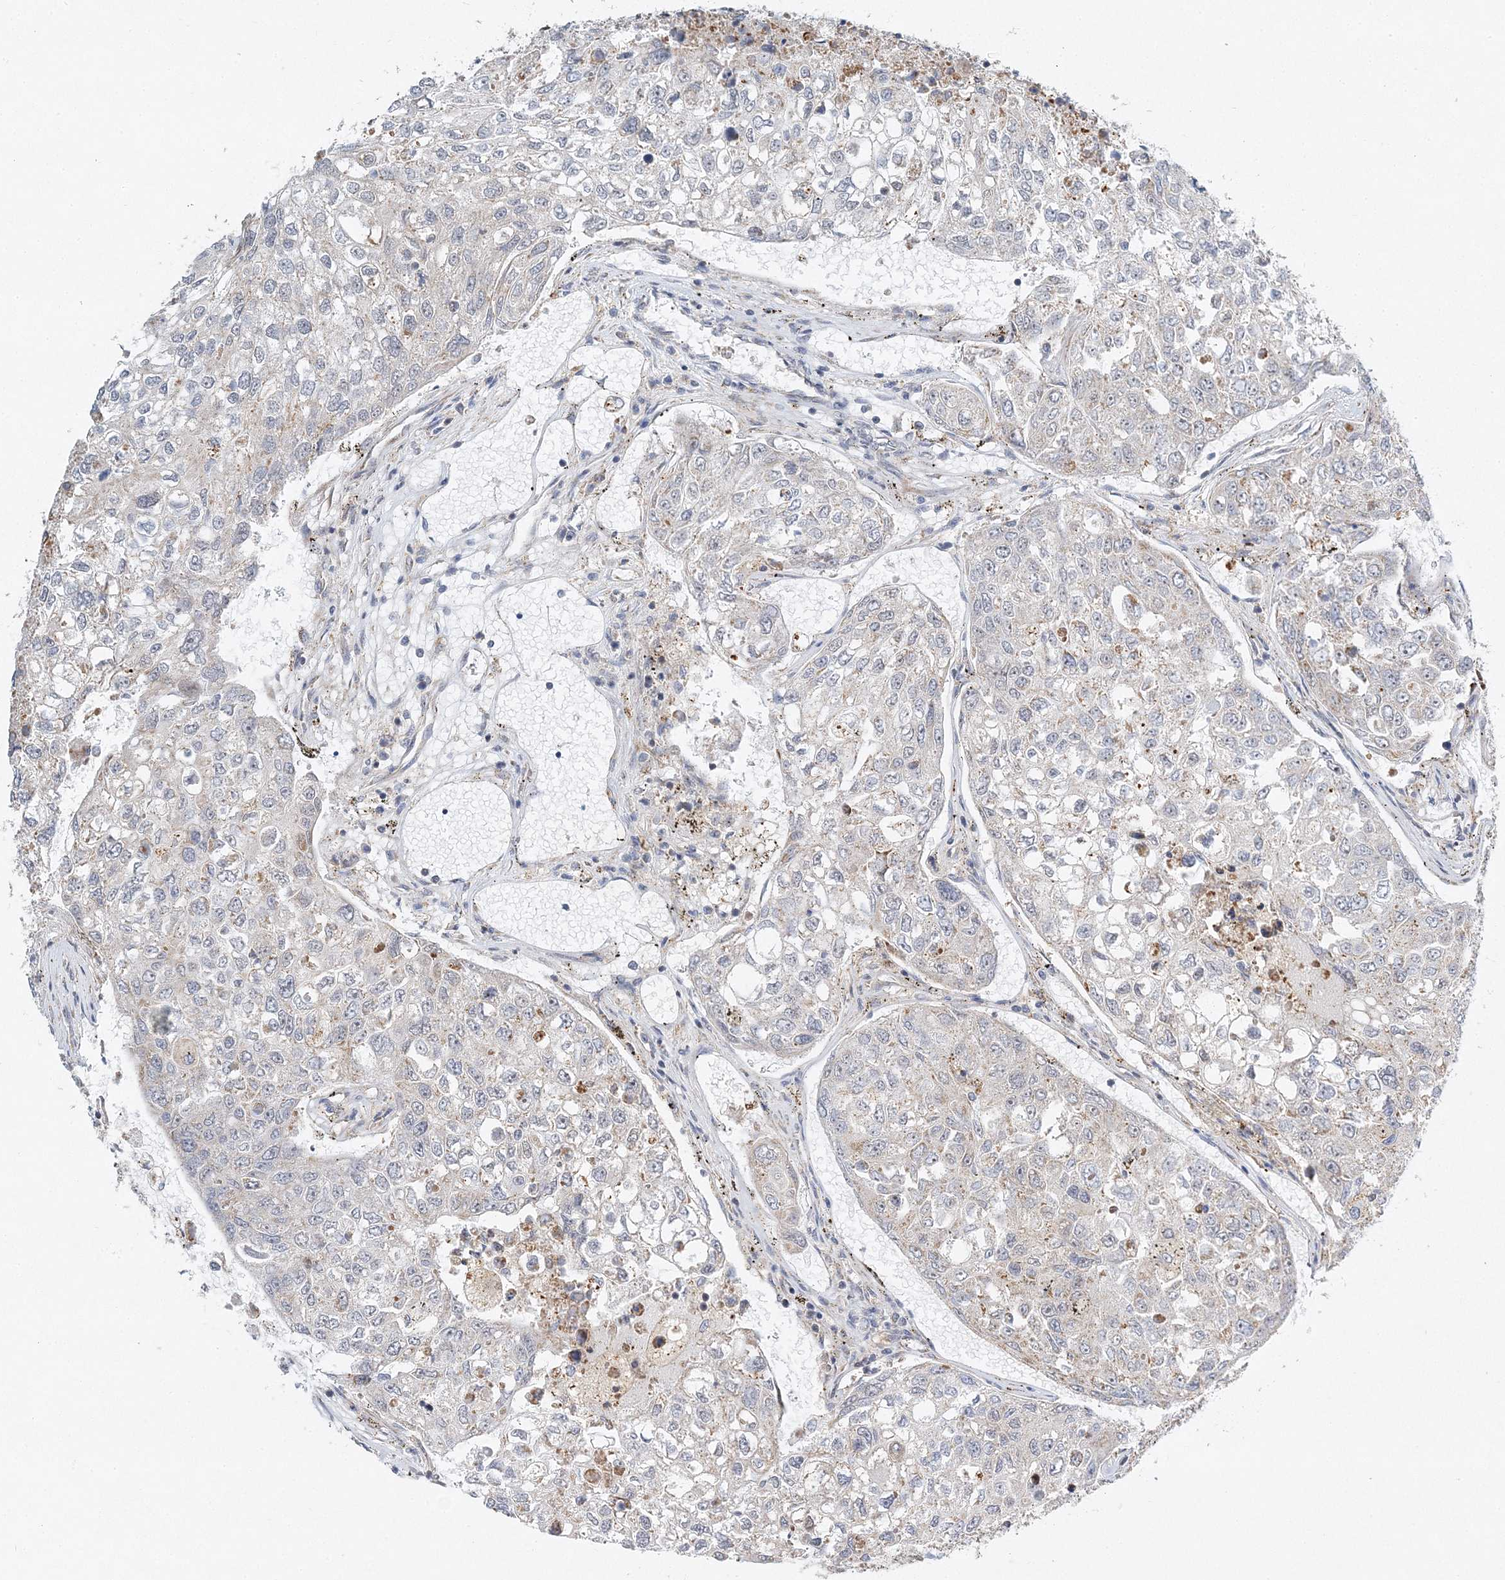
{"staining": {"intensity": "negative", "quantity": "none", "location": "none"}, "tissue": "urothelial cancer", "cell_type": "Tumor cells", "image_type": "cancer", "snomed": [{"axis": "morphology", "description": "Urothelial carcinoma, High grade"}, {"axis": "topography", "description": "Lymph node"}, {"axis": "topography", "description": "Urinary bladder"}], "caption": "Tumor cells show no significant protein staining in high-grade urothelial carcinoma.", "gene": "RAB11FIP2", "patient": {"sex": "male", "age": 51}}